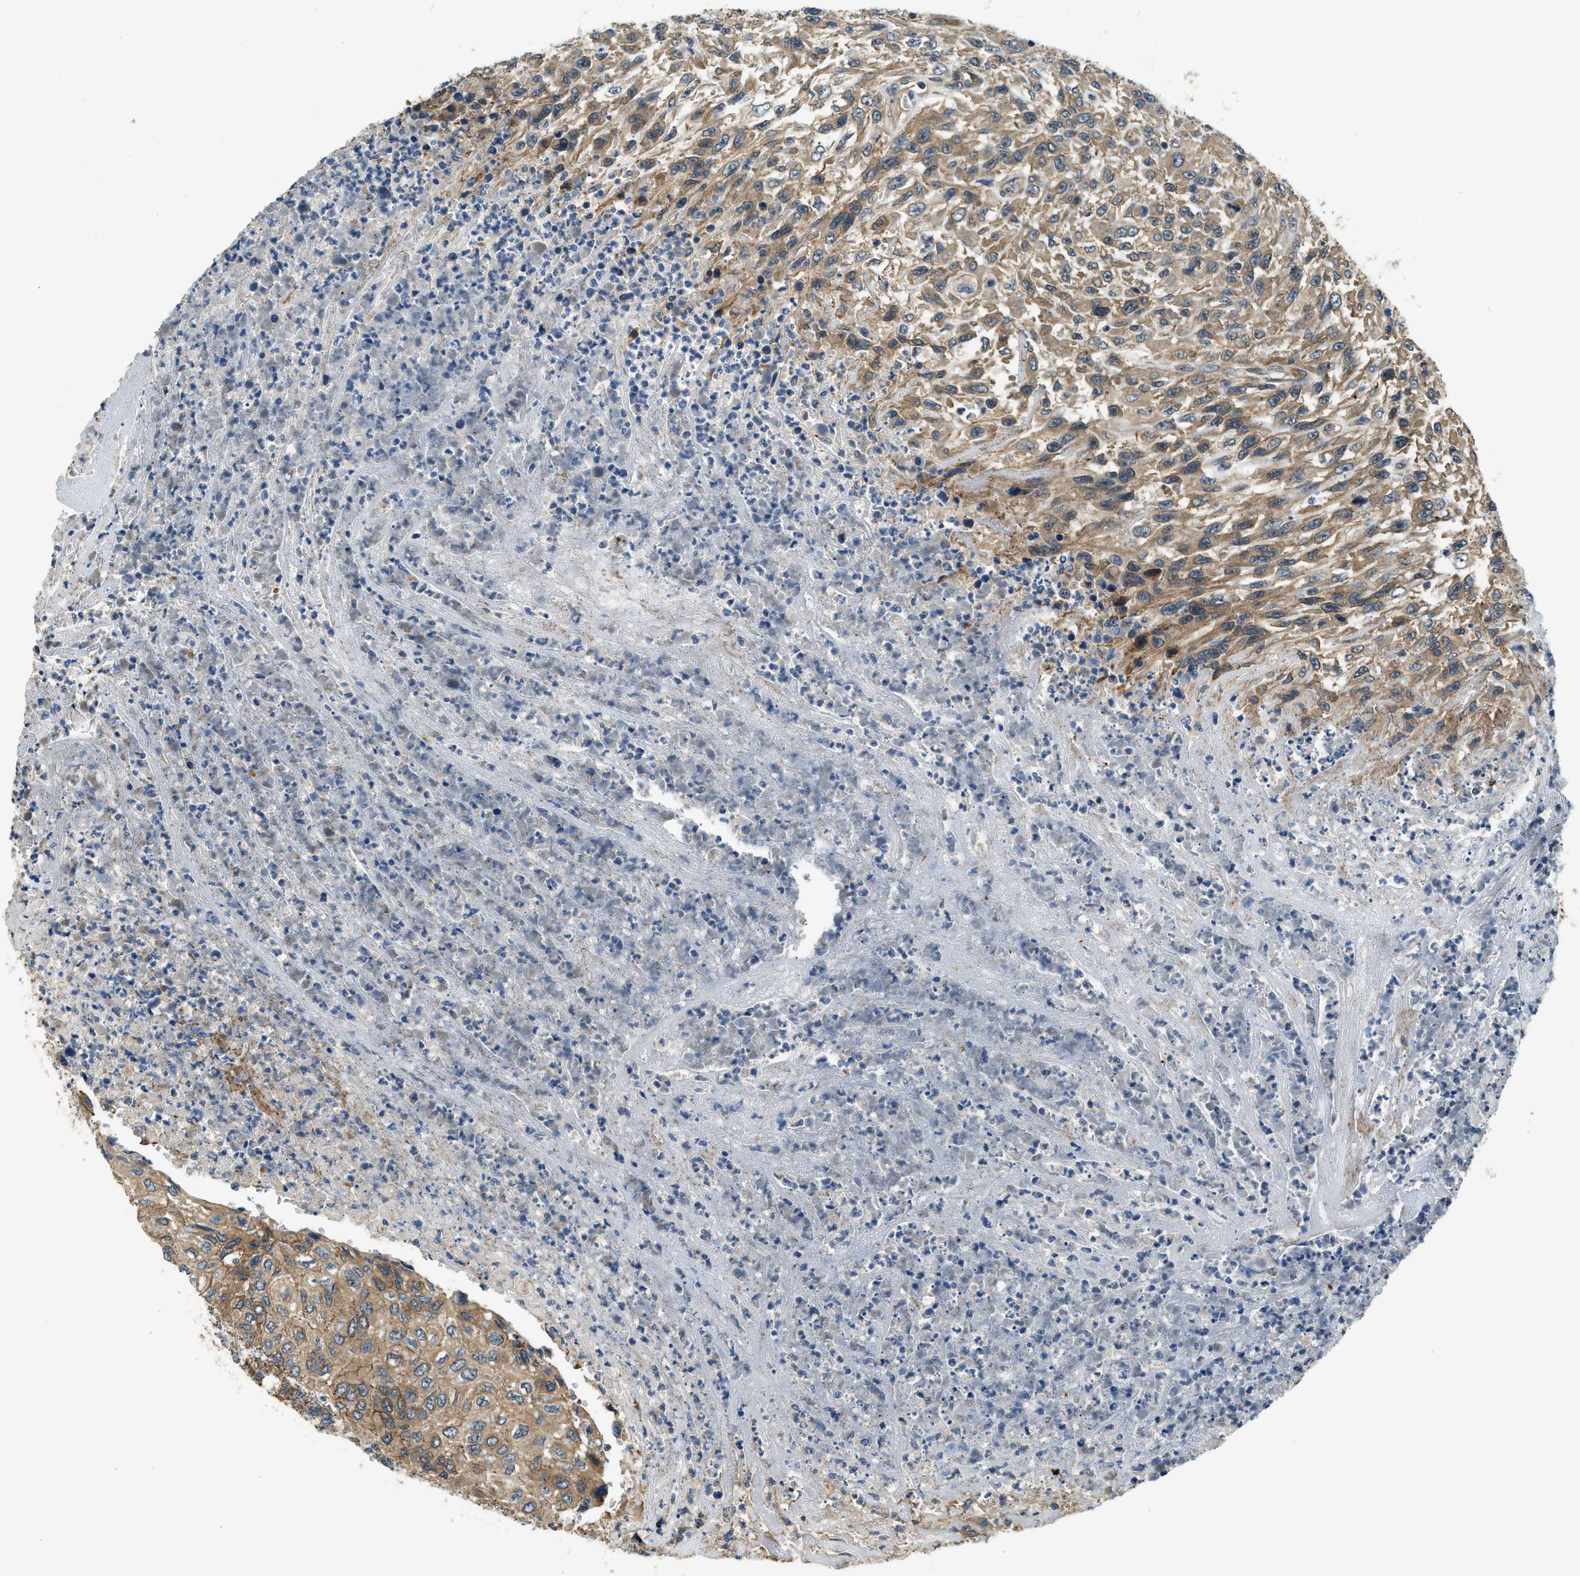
{"staining": {"intensity": "moderate", "quantity": ">75%", "location": "cytoplasmic/membranous"}, "tissue": "urothelial cancer", "cell_type": "Tumor cells", "image_type": "cancer", "snomed": [{"axis": "morphology", "description": "Urothelial carcinoma, High grade"}, {"axis": "topography", "description": "Urinary bladder"}], "caption": "Human urothelial cancer stained with a brown dye reveals moderate cytoplasmic/membranous positive expression in about >75% of tumor cells.", "gene": "CGN", "patient": {"sex": "male", "age": 66}}